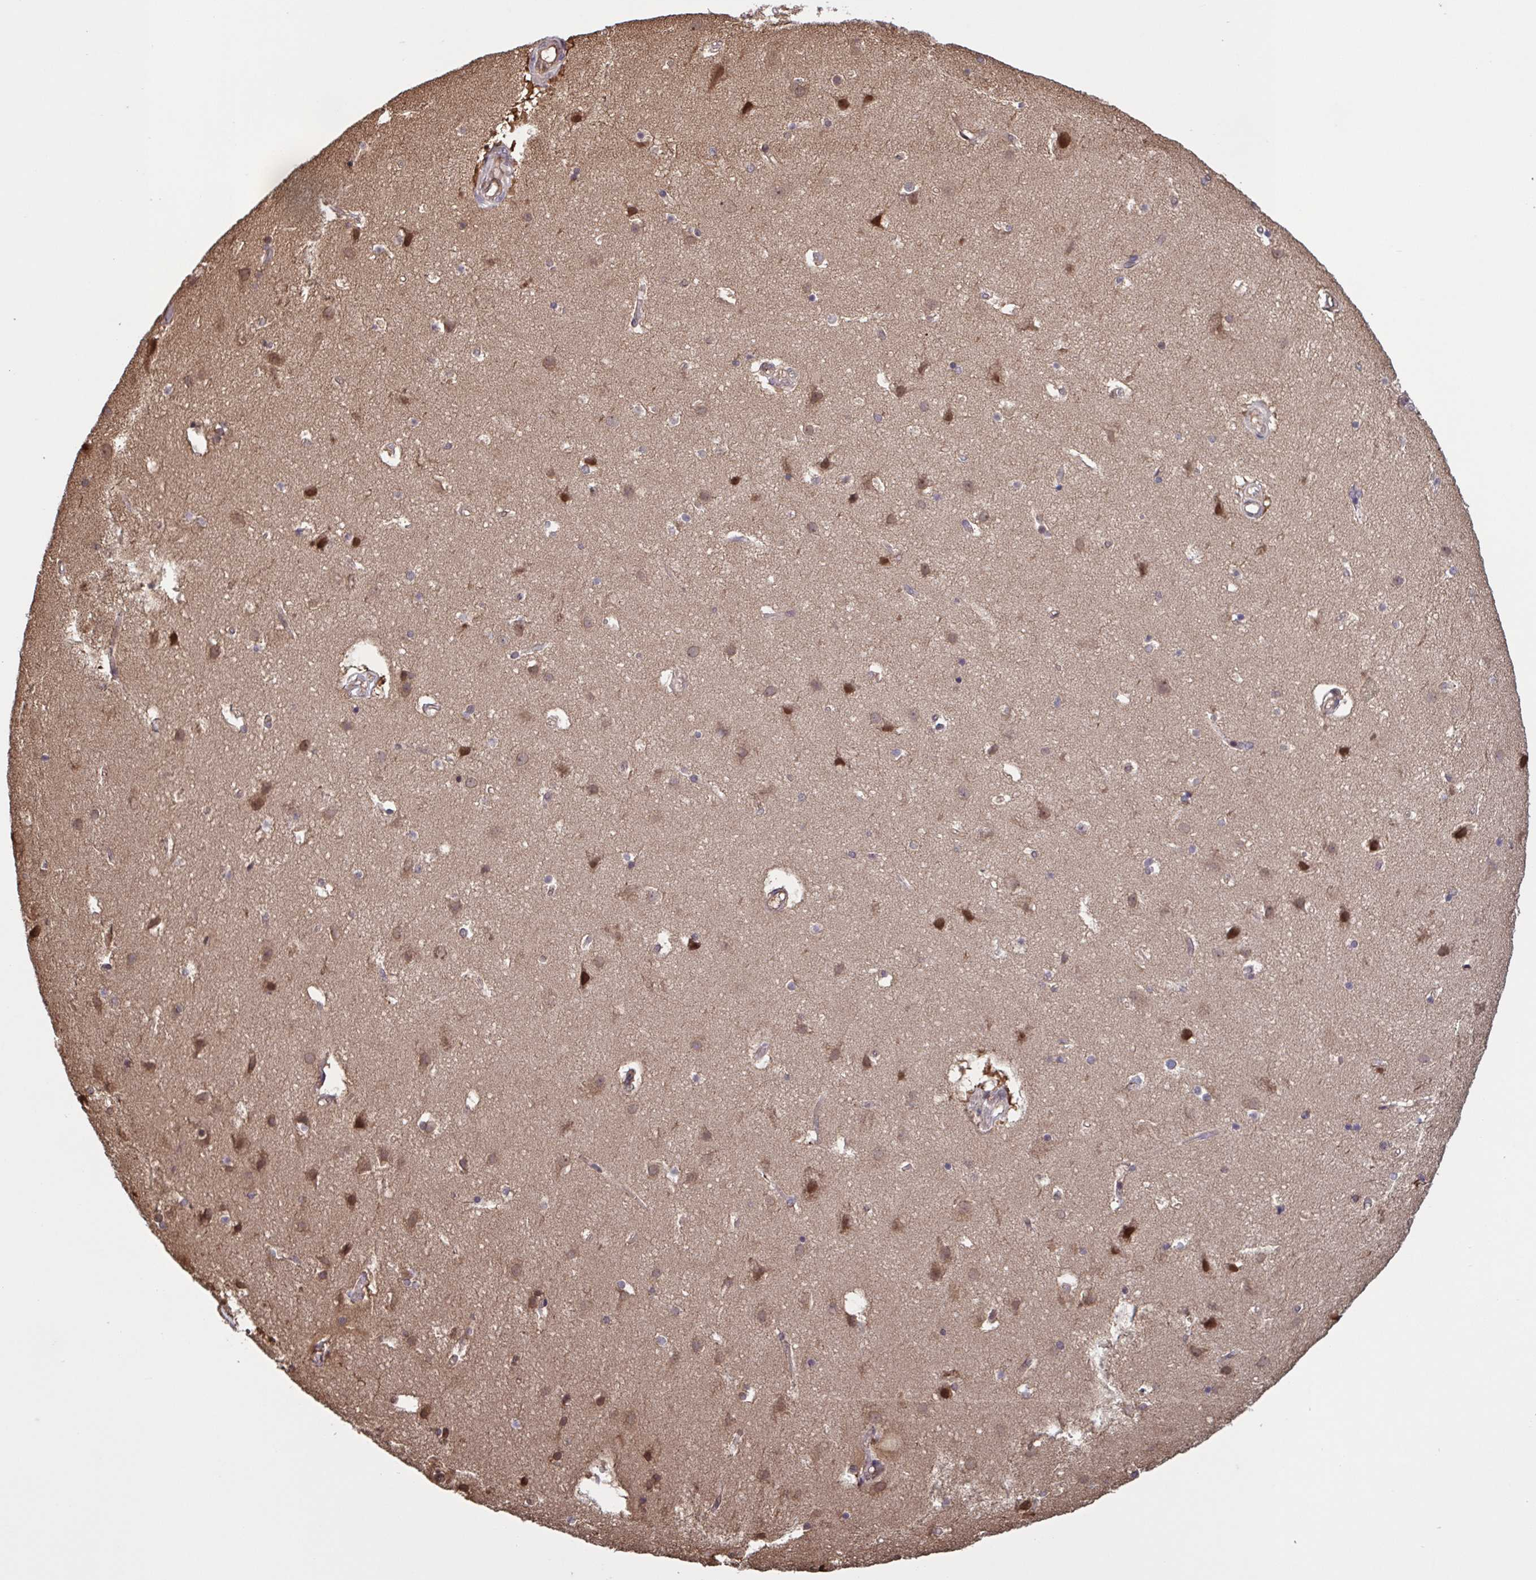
{"staining": {"intensity": "weak", "quantity": "<25%", "location": "cytoplasmic/membranous"}, "tissue": "cerebral cortex", "cell_type": "Endothelial cells", "image_type": "normal", "snomed": [{"axis": "morphology", "description": "Normal tissue, NOS"}, {"axis": "topography", "description": "Cerebral cortex"}], "caption": "The IHC image has no significant expression in endothelial cells of cerebral cortex. Nuclei are stained in blue.", "gene": "SEC63", "patient": {"sex": "female", "age": 52}}